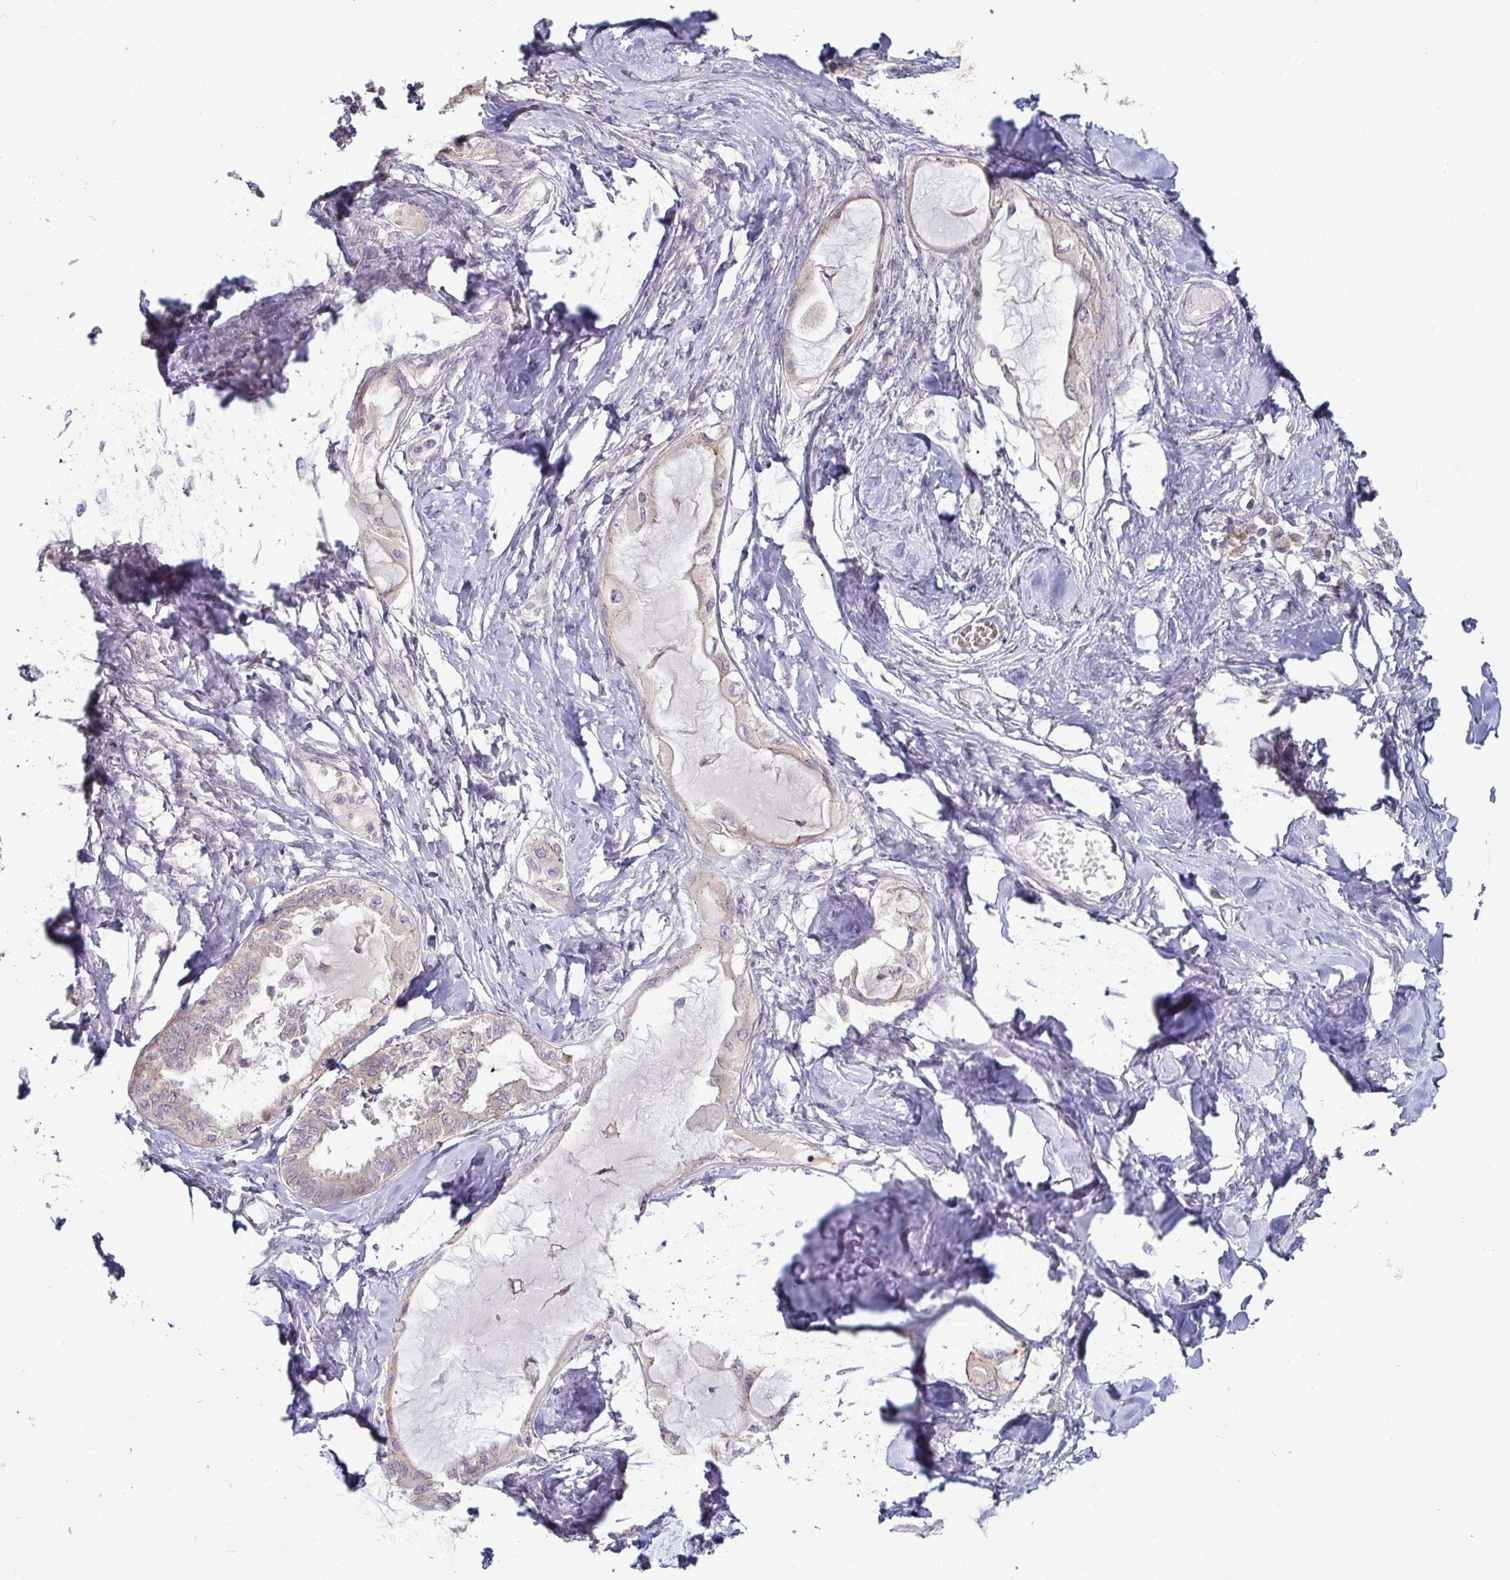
{"staining": {"intensity": "negative", "quantity": "none", "location": "none"}, "tissue": "ovarian cancer", "cell_type": "Tumor cells", "image_type": "cancer", "snomed": [{"axis": "morphology", "description": "Carcinoma, endometroid"}, {"axis": "topography", "description": "Ovary"}], "caption": "Protein analysis of ovarian cancer (endometroid carcinoma) demonstrates no significant positivity in tumor cells. (Brightfield microscopy of DAB immunohistochemistry at high magnification).", "gene": "GSTM1", "patient": {"sex": "female", "age": 70}}